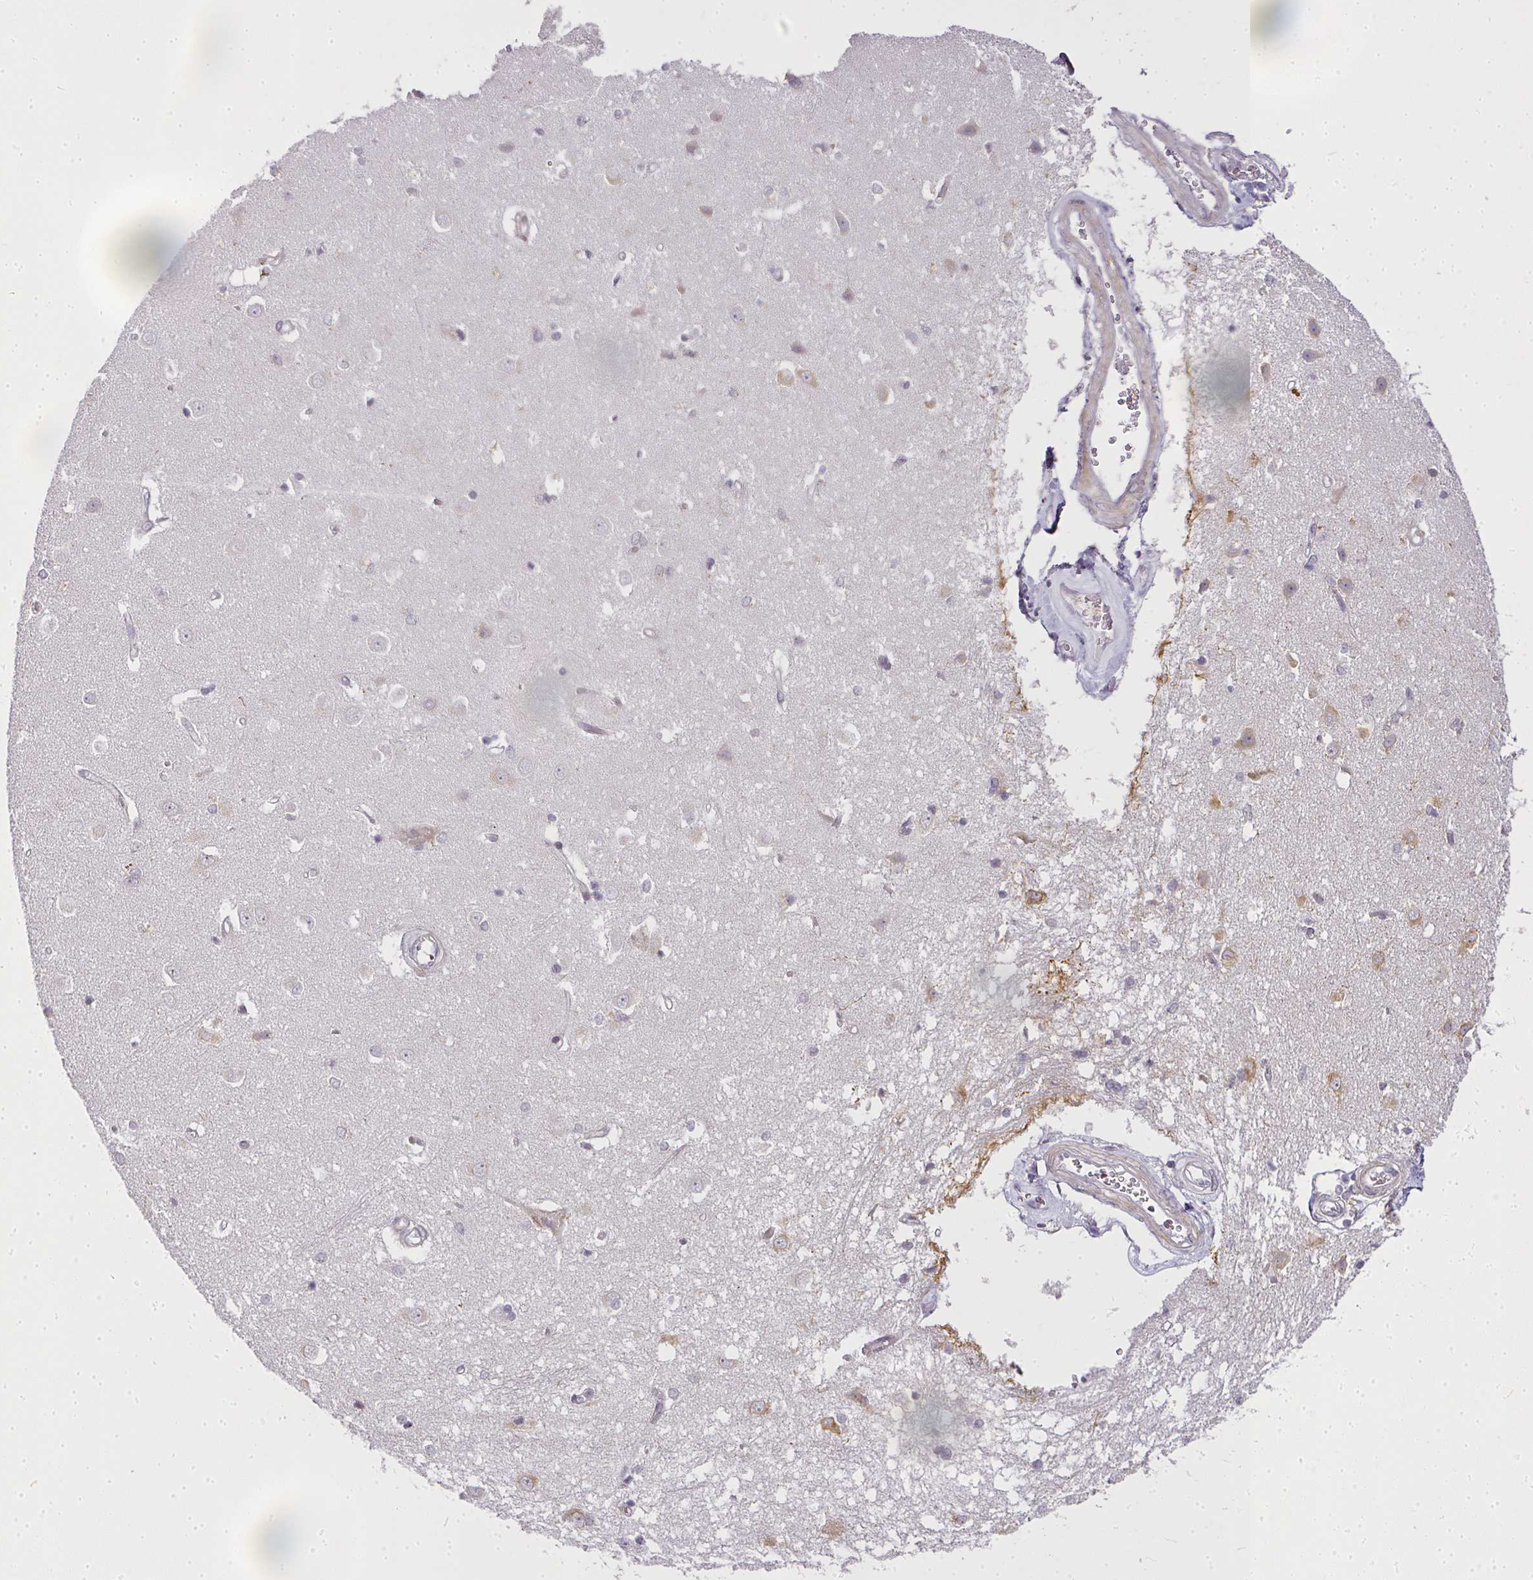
{"staining": {"intensity": "negative", "quantity": "none", "location": "none"}, "tissue": "caudate", "cell_type": "Glial cells", "image_type": "normal", "snomed": [{"axis": "morphology", "description": "Normal tissue, NOS"}, {"axis": "topography", "description": "Lateral ventricle wall"}], "caption": "DAB (3,3'-diaminobenzidine) immunohistochemical staining of normal caudate reveals no significant expression in glial cells.", "gene": "MED19", "patient": {"sex": "male", "age": 37}}